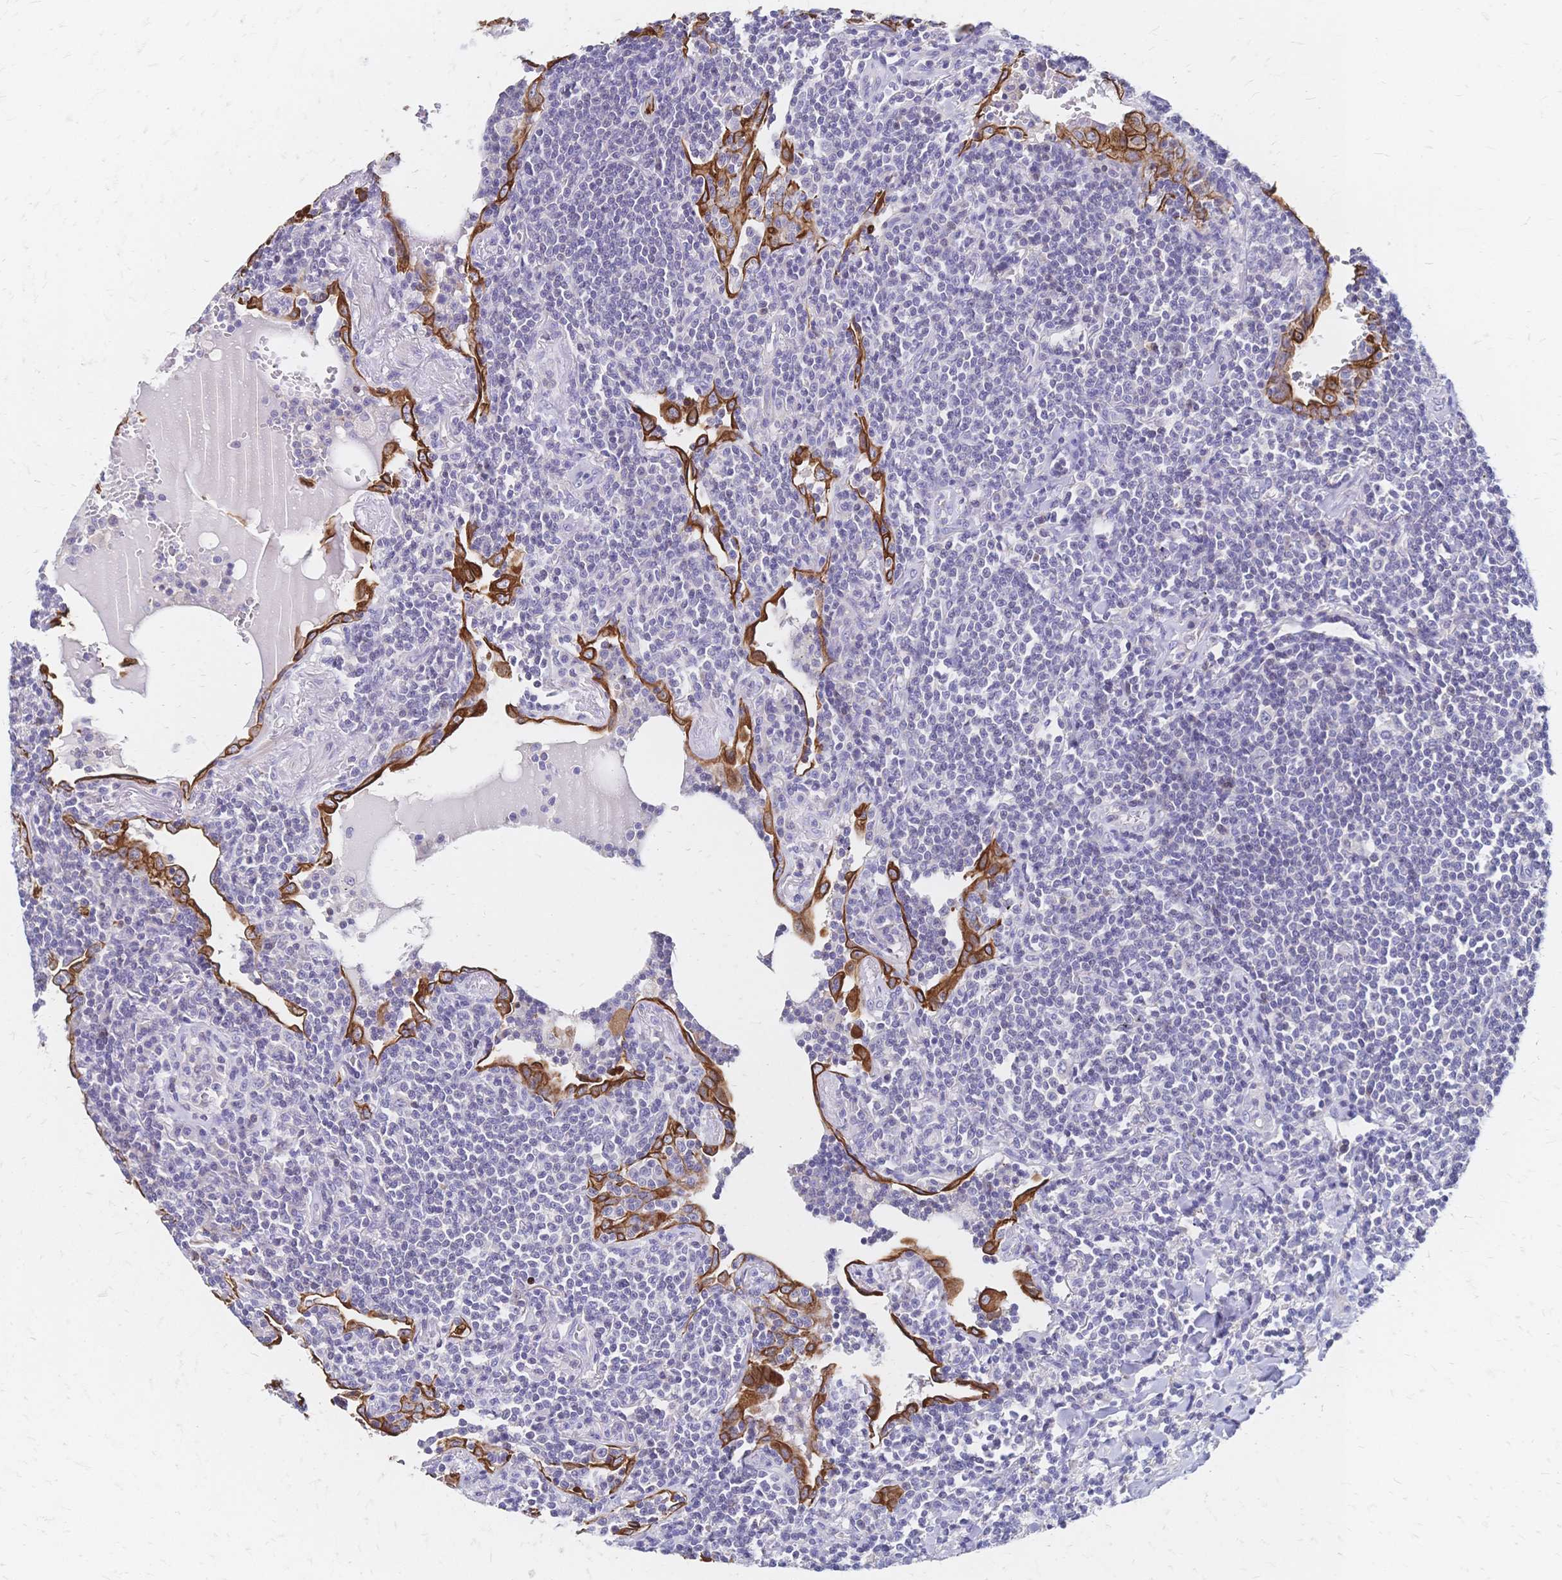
{"staining": {"intensity": "negative", "quantity": "none", "location": "none"}, "tissue": "lymphoma", "cell_type": "Tumor cells", "image_type": "cancer", "snomed": [{"axis": "morphology", "description": "Malignant lymphoma, non-Hodgkin's type, Low grade"}, {"axis": "topography", "description": "Lung"}], "caption": "Human lymphoma stained for a protein using IHC demonstrates no staining in tumor cells.", "gene": "DTNB", "patient": {"sex": "female", "age": 71}}